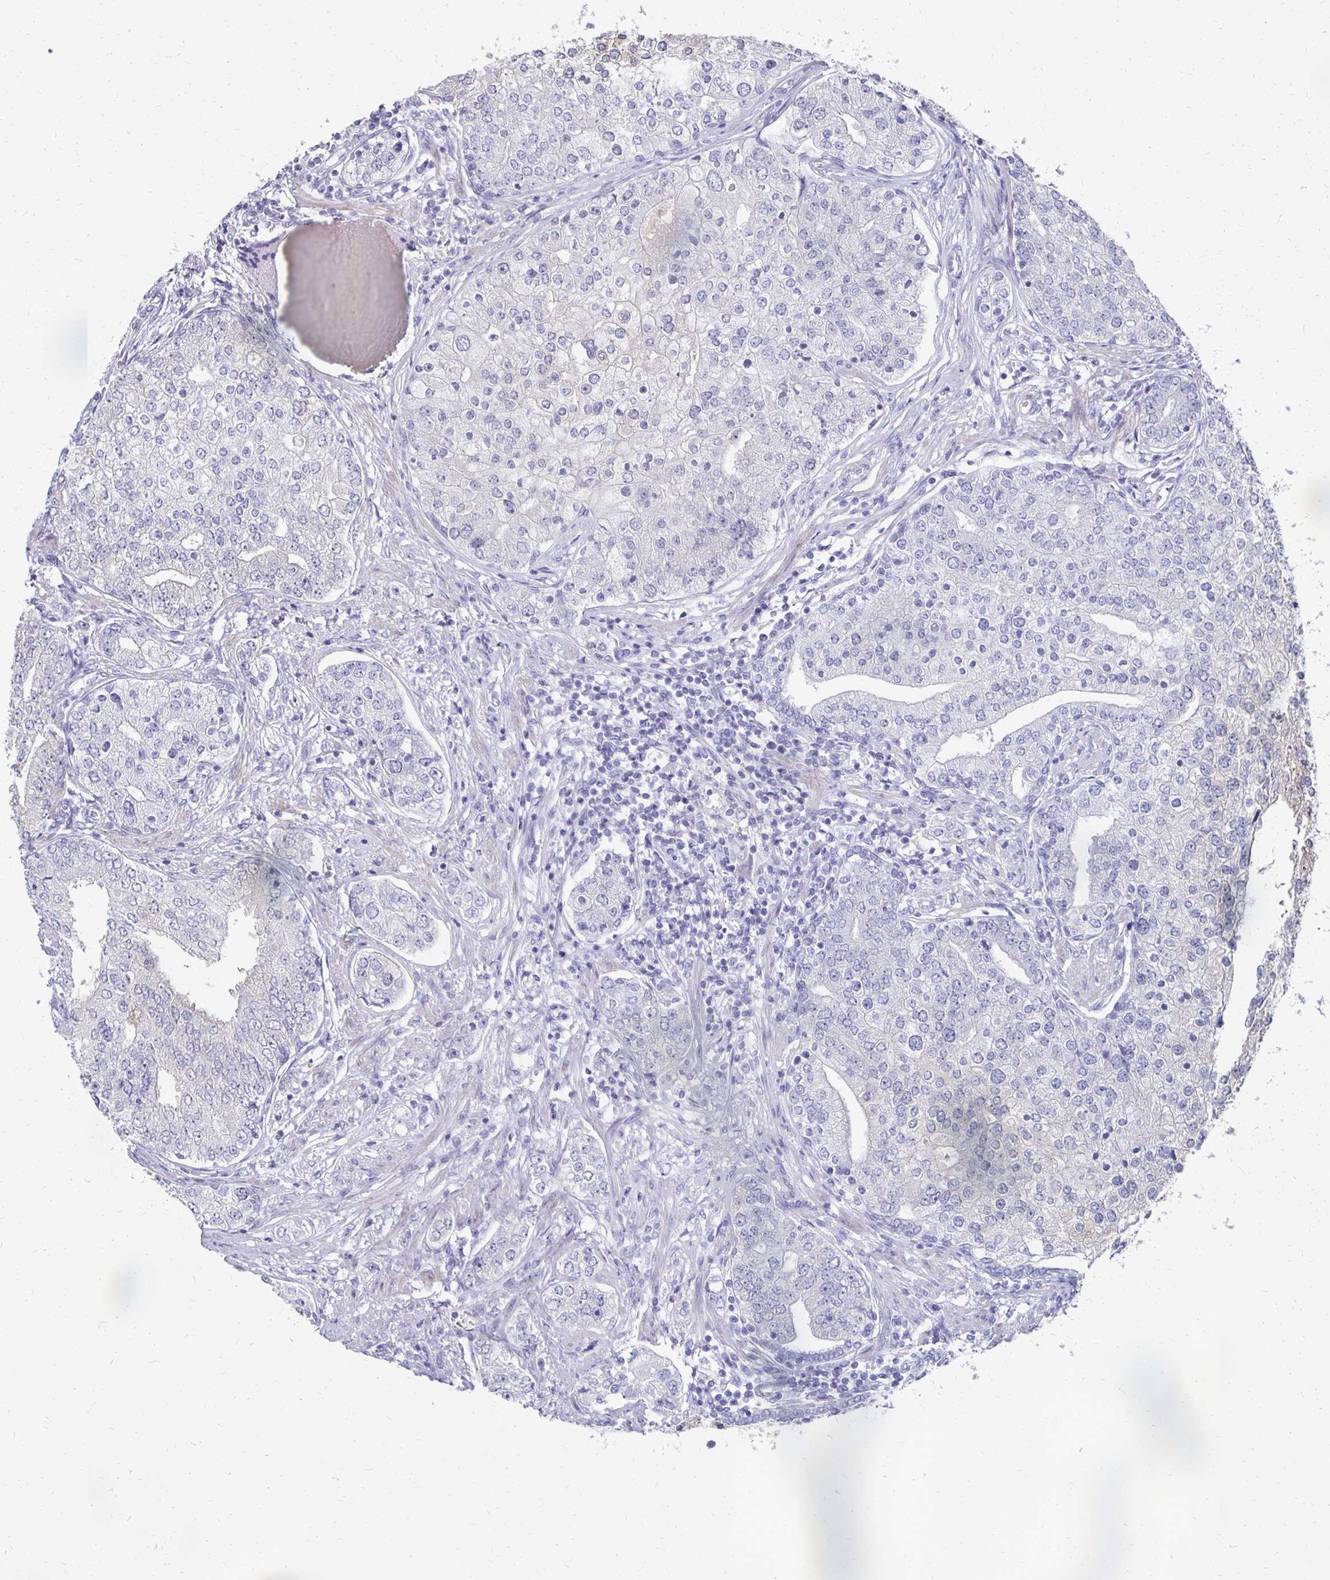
{"staining": {"intensity": "negative", "quantity": "none", "location": "none"}, "tissue": "prostate cancer", "cell_type": "Tumor cells", "image_type": "cancer", "snomed": [{"axis": "morphology", "description": "Adenocarcinoma, High grade"}, {"axis": "topography", "description": "Prostate"}], "caption": "Tumor cells are negative for protein expression in human prostate cancer. Brightfield microscopy of immunohistochemistry (IHC) stained with DAB (brown) and hematoxylin (blue), captured at high magnification.", "gene": "SYCP3", "patient": {"sex": "male", "age": 60}}